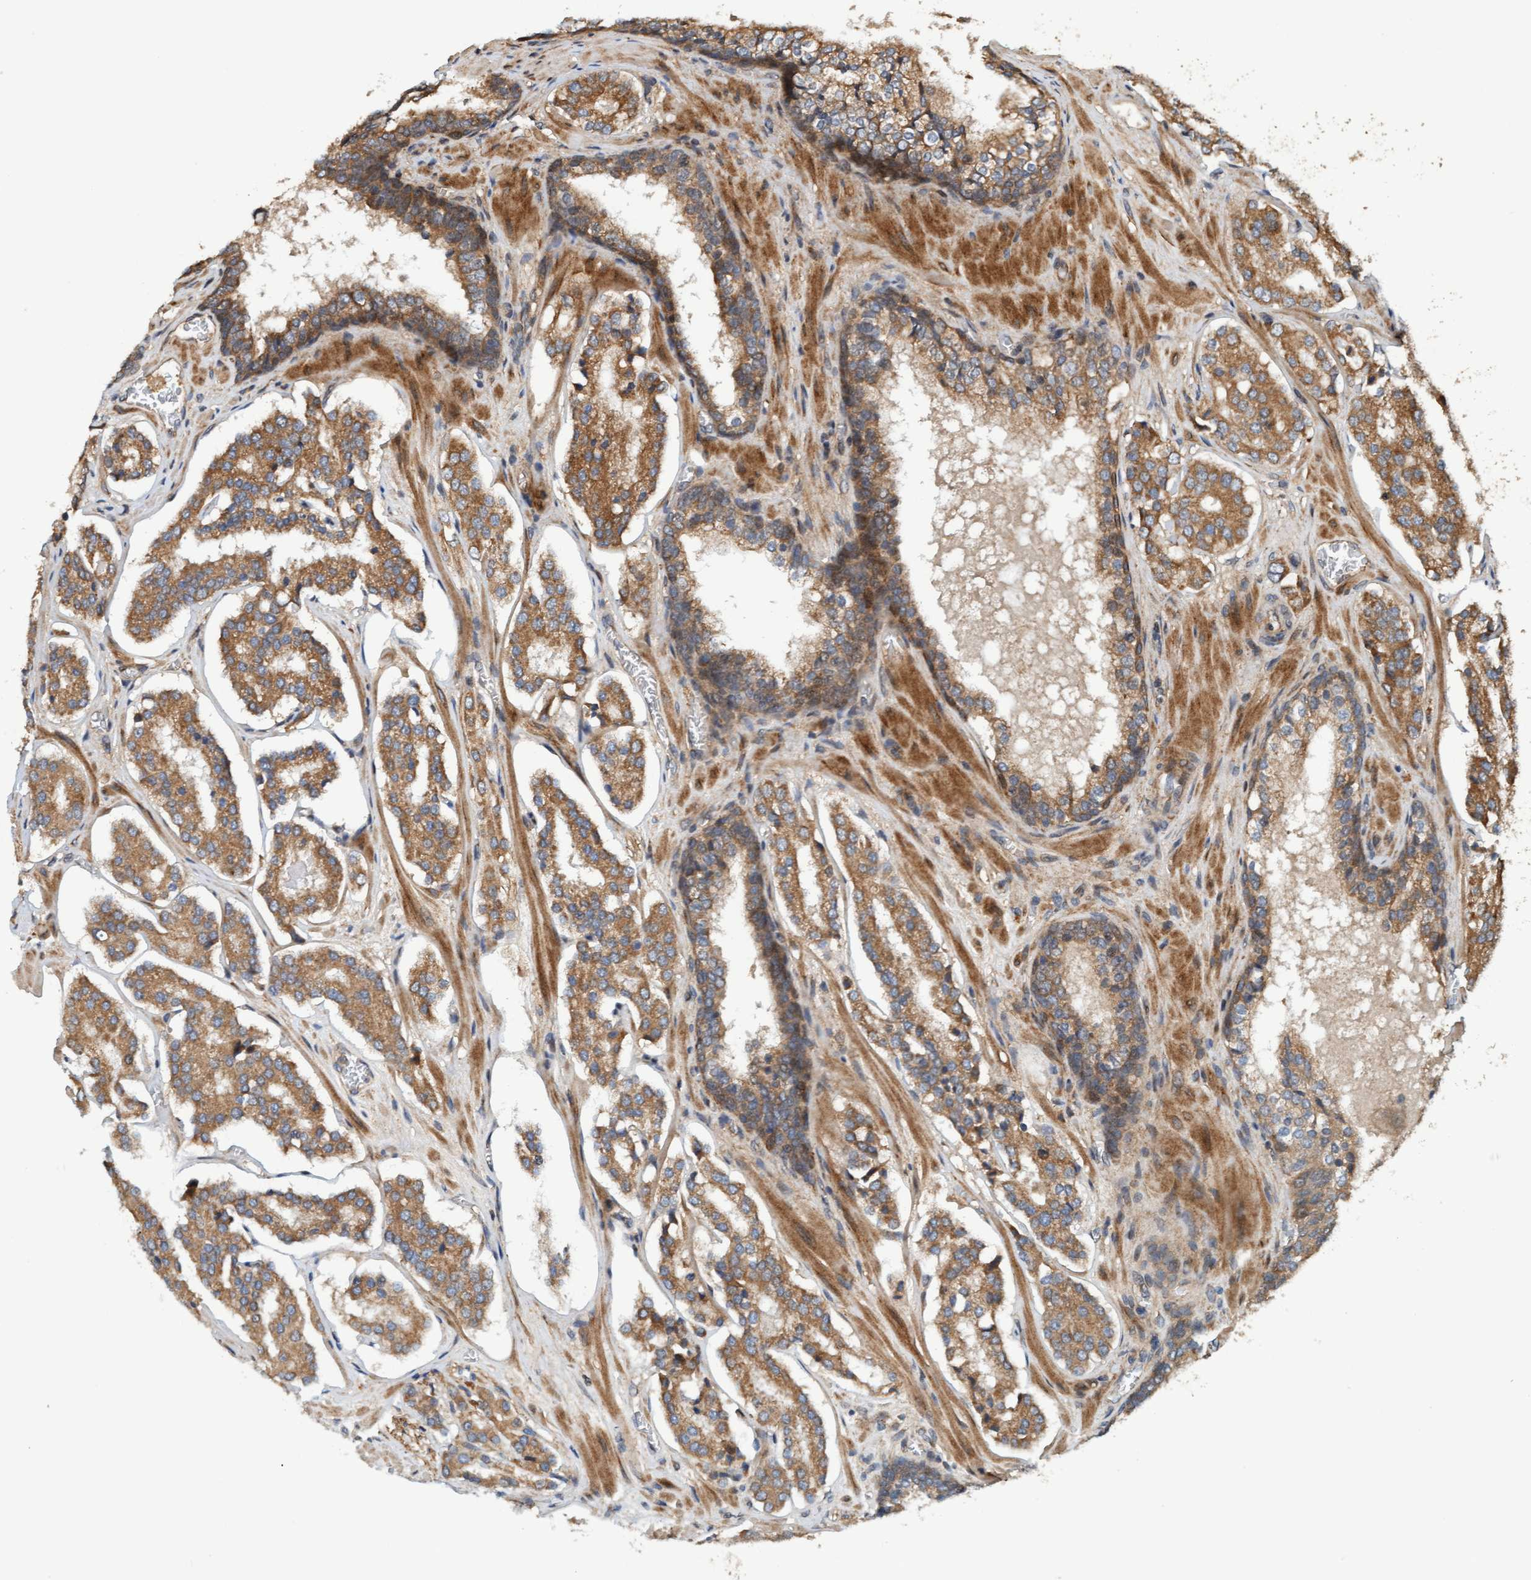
{"staining": {"intensity": "moderate", "quantity": ">75%", "location": "cytoplasmic/membranous"}, "tissue": "prostate cancer", "cell_type": "Tumor cells", "image_type": "cancer", "snomed": [{"axis": "morphology", "description": "Adenocarcinoma, High grade"}, {"axis": "topography", "description": "Prostate"}], "caption": "Prostate cancer stained with a protein marker displays moderate staining in tumor cells.", "gene": "MLXIP", "patient": {"sex": "male", "age": 60}}